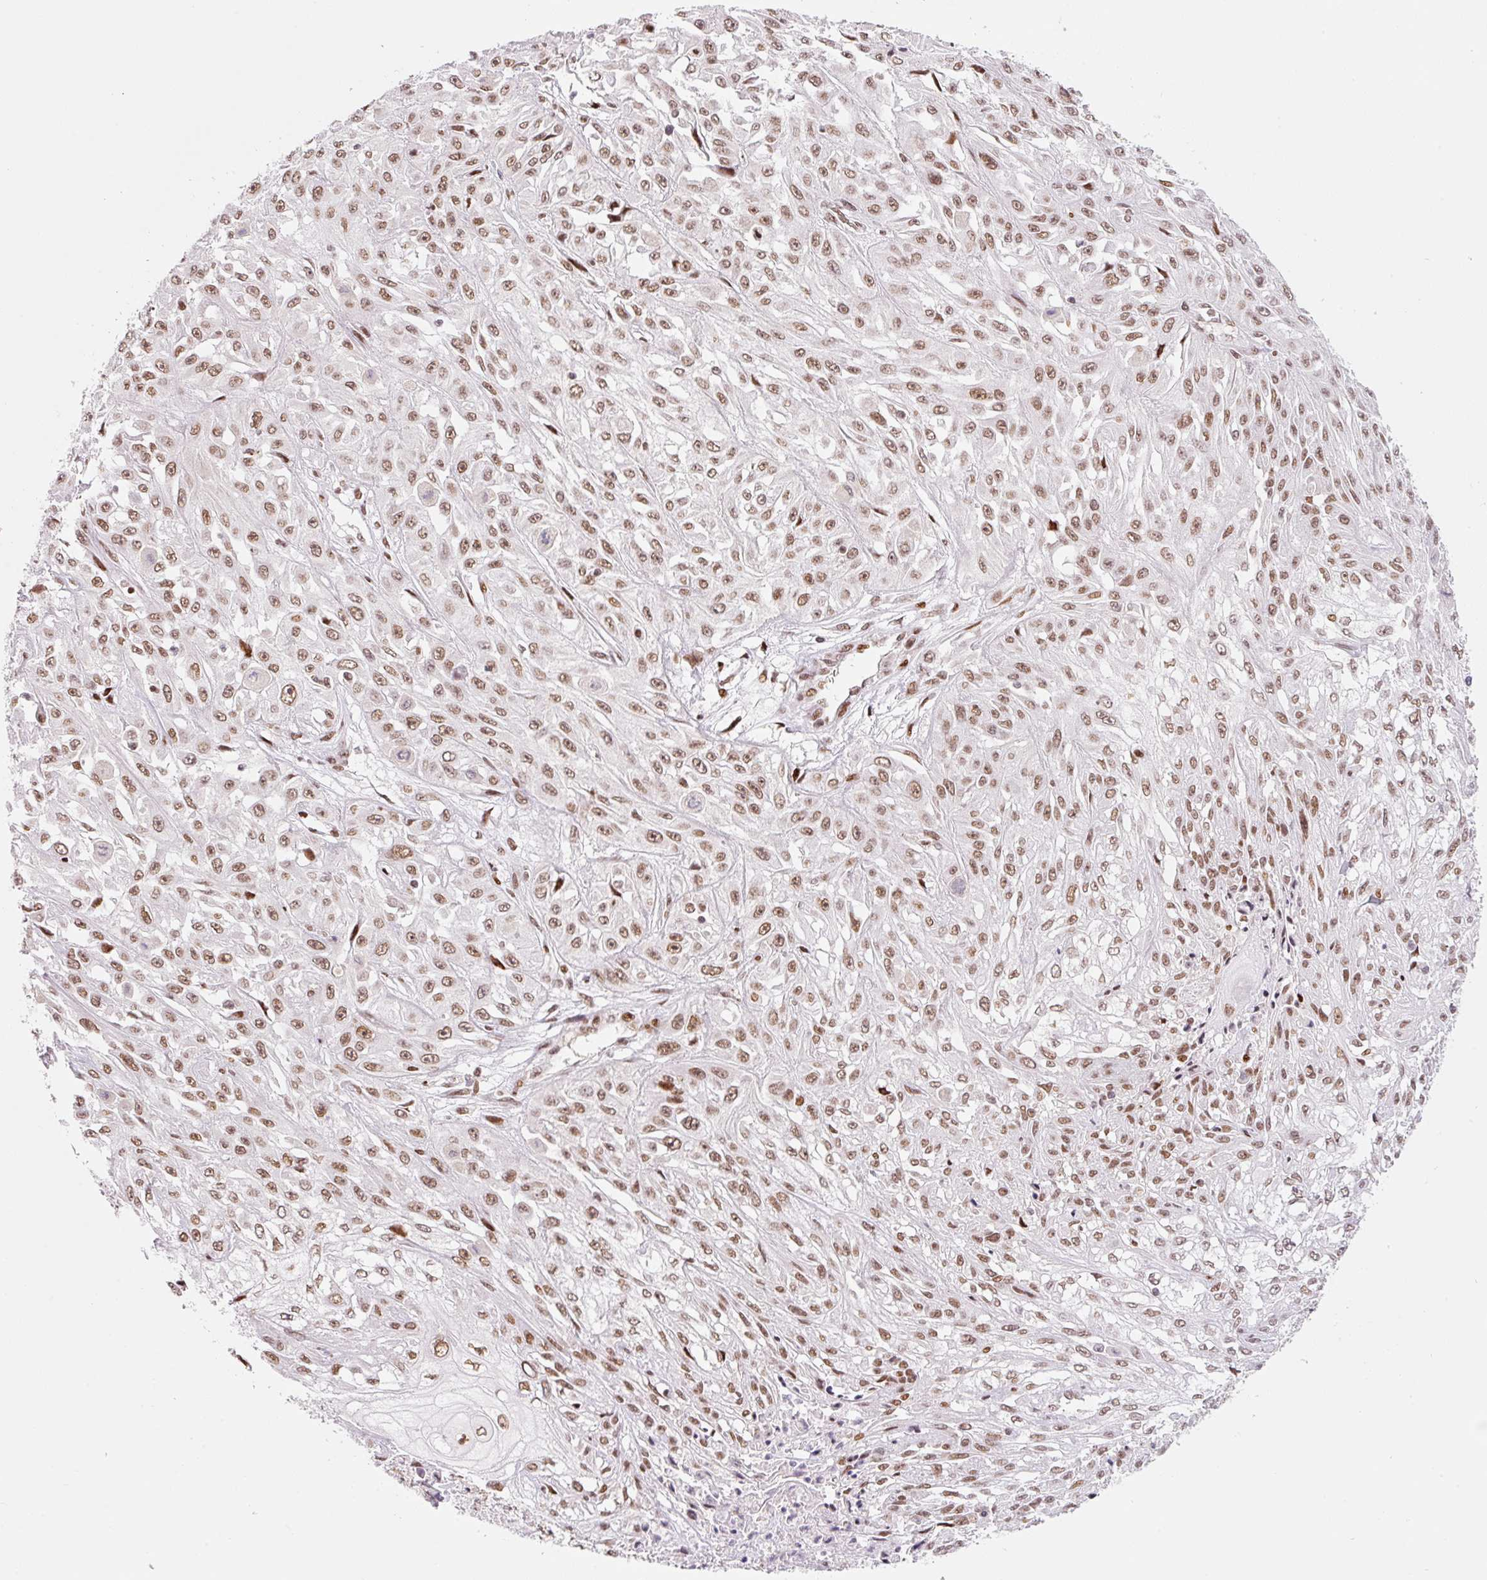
{"staining": {"intensity": "moderate", "quantity": ">75%", "location": "nuclear"}, "tissue": "skin cancer", "cell_type": "Tumor cells", "image_type": "cancer", "snomed": [{"axis": "morphology", "description": "Squamous cell carcinoma, NOS"}, {"axis": "morphology", "description": "Squamous cell carcinoma, metastatic, NOS"}, {"axis": "topography", "description": "Skin"}, {"axis": "topography", "description": "Lymph node"}], "caption": "Skin cancer tissue reveals moderate nuclear staining in about >75% of tumor cells", "gene": "CCNL2", "patient": {"sex": "male", "age": 75}}